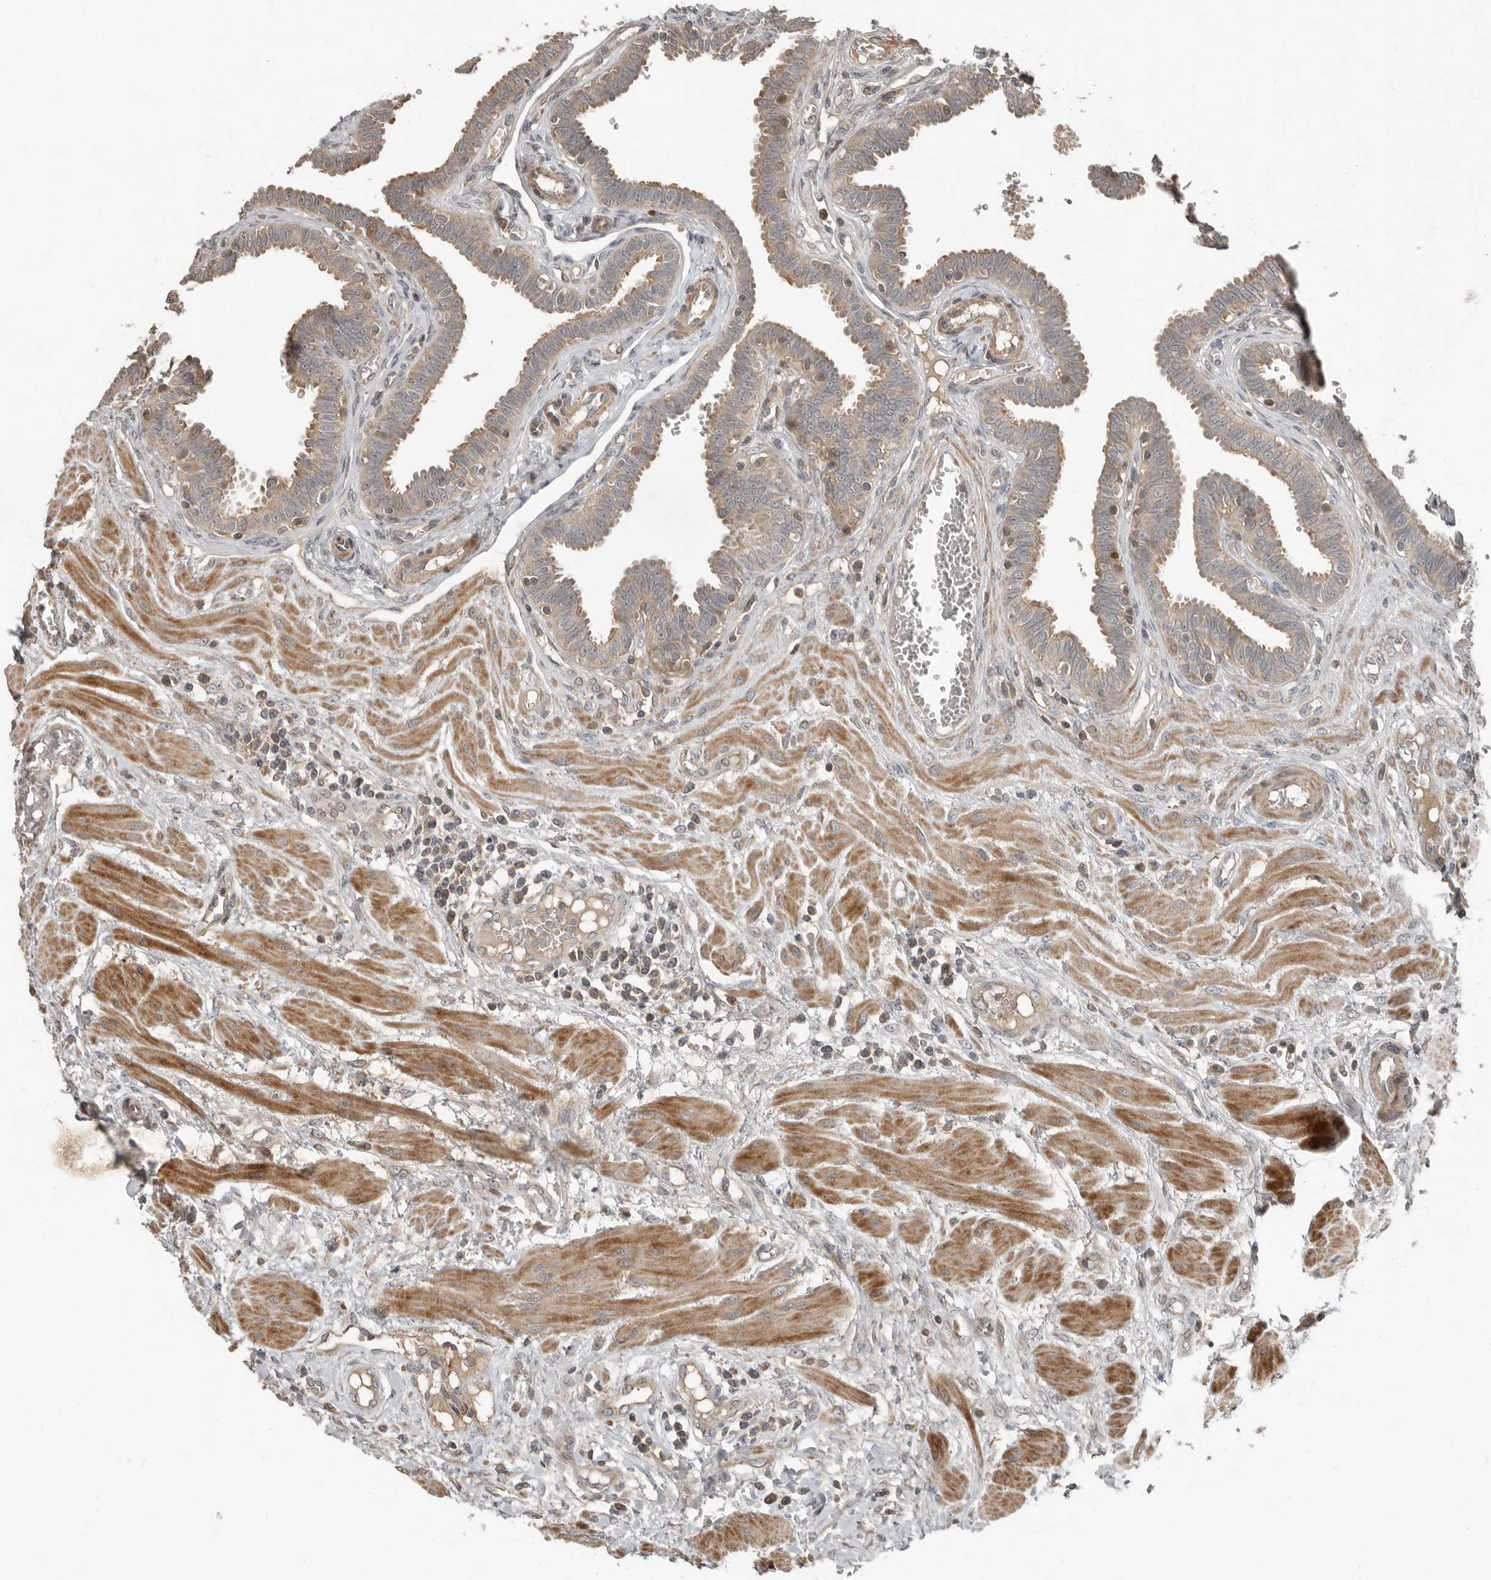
{"staining": {"intensity": "moderate", "quantity": ">75%", "location": "cytoplasmic/membranous"}, "tissue": "fallopian tube", "cell_type": "Glandular cells", "image_type": "normal", "snomed": [{"axis": "morphology", "description": "Normal tissue, NOS"}, {"axis": "topography", "description": "Fallopian tube"}], "caption": "A histopathology image of human fallopian tube stained for a protein reveals moderate cytoplasmic/membranous brown staining in glandular cells. The staining was performed using DAB (3,3'-diaminobenzidine), with brown indicating positive protein expression. Nuclei are stained blue with hematoxylin.", "gene": "SLC6A7", "patient": {"sex": "female", "age": 32}}